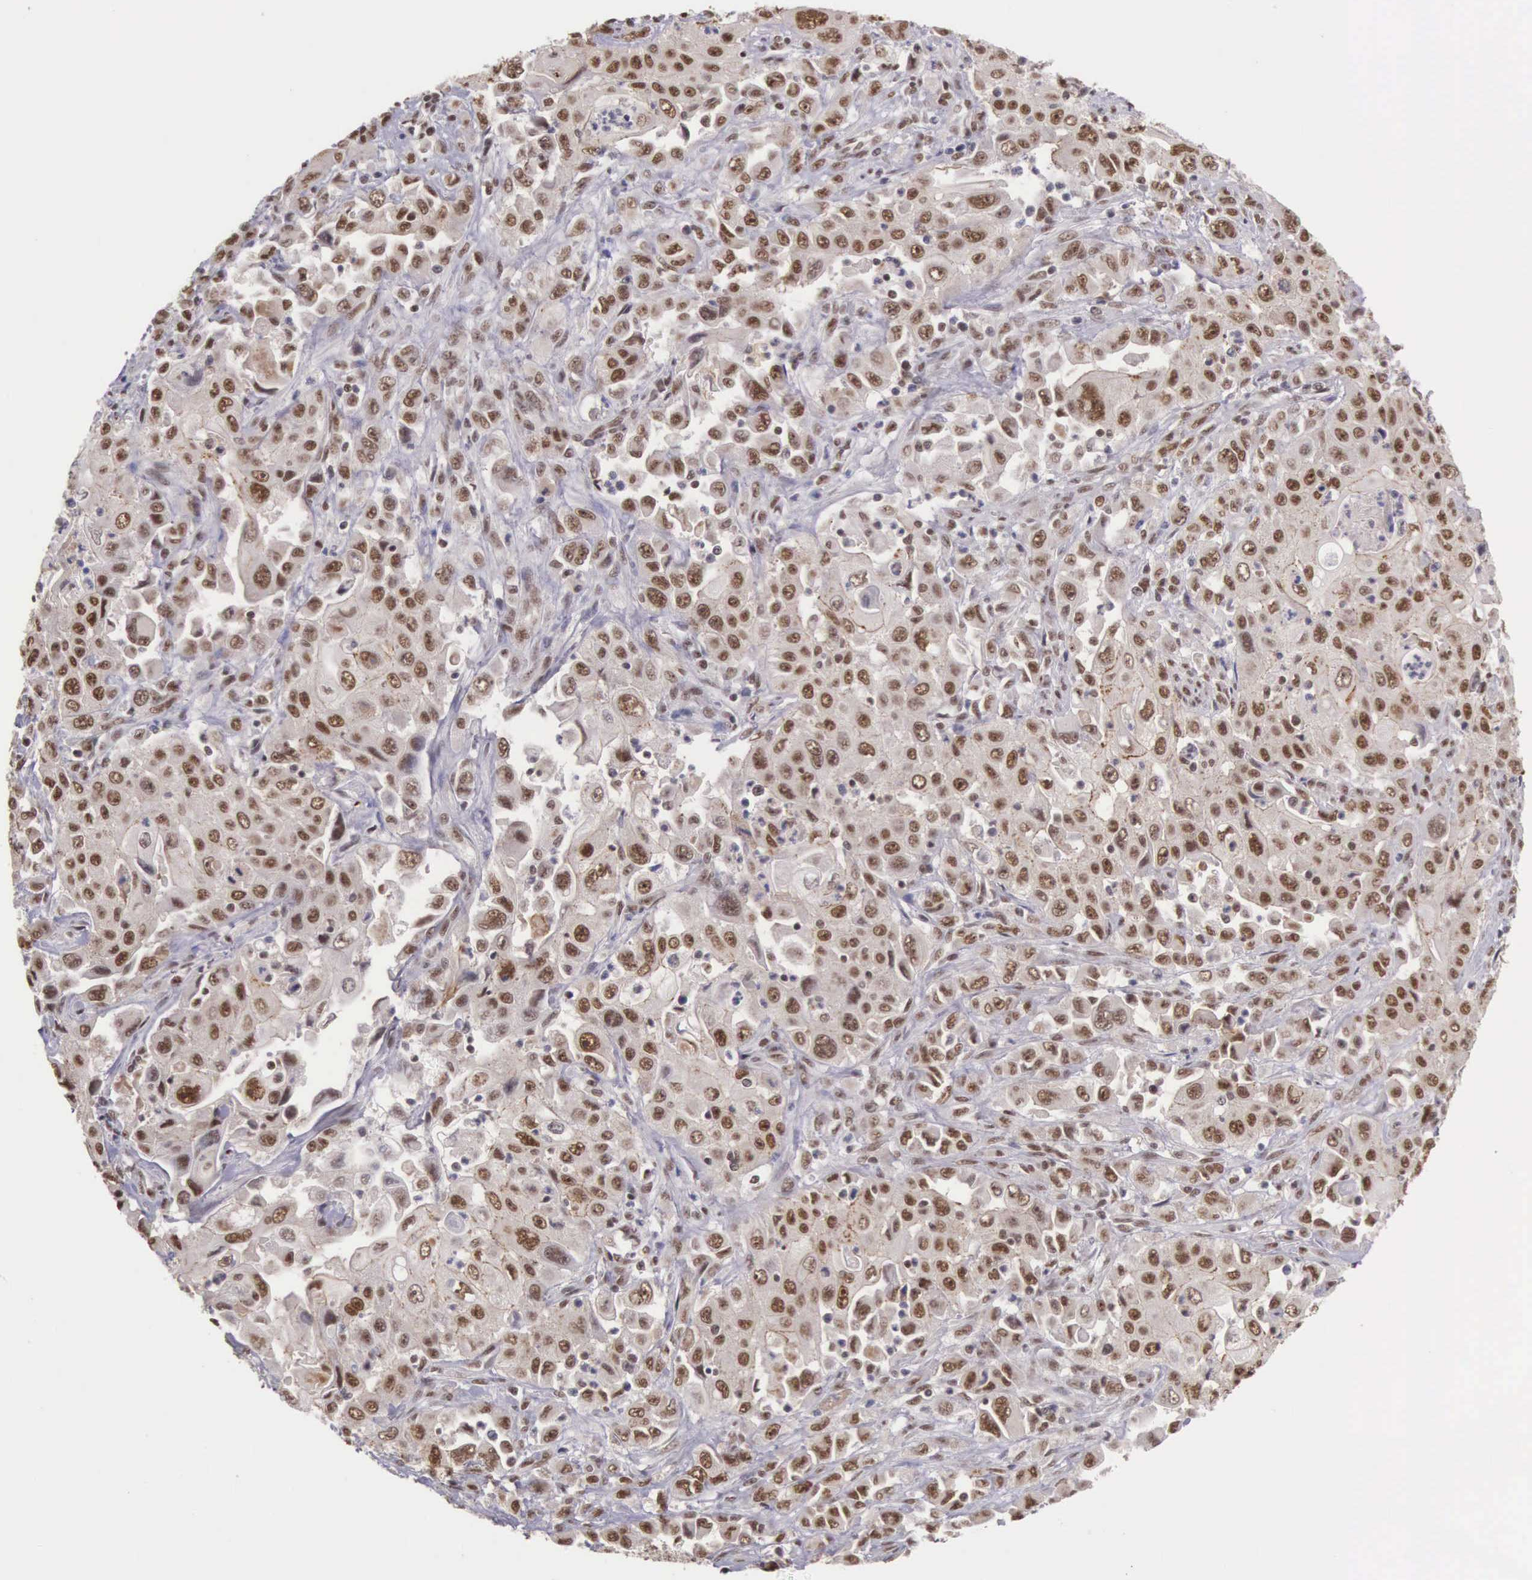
{"staining": {"intensity": "moderate", "quantity": ">75%", "location": "cytoplasmic/membranous,nuclear"}, "tissue": "pancreatic cancer", "cell_type": "Tumor cells", "image_type": "cancer", "snomed": [{"axis": "morphology", "description": "Adenocarcinoma, NOS"}, {"axis": "topography", "description": "Pancreas"}], "caption": "Adenocarcinoma (pancreatic) tissue demonstrates moderate cytoplasmic/membranous and nuclear expression in approximately >75% of tumor cells (Brightfield microscopy of DAB IHC at high magnification).", "gene": "POLR2F", "patient": {"sex": "male", "age": 70}}